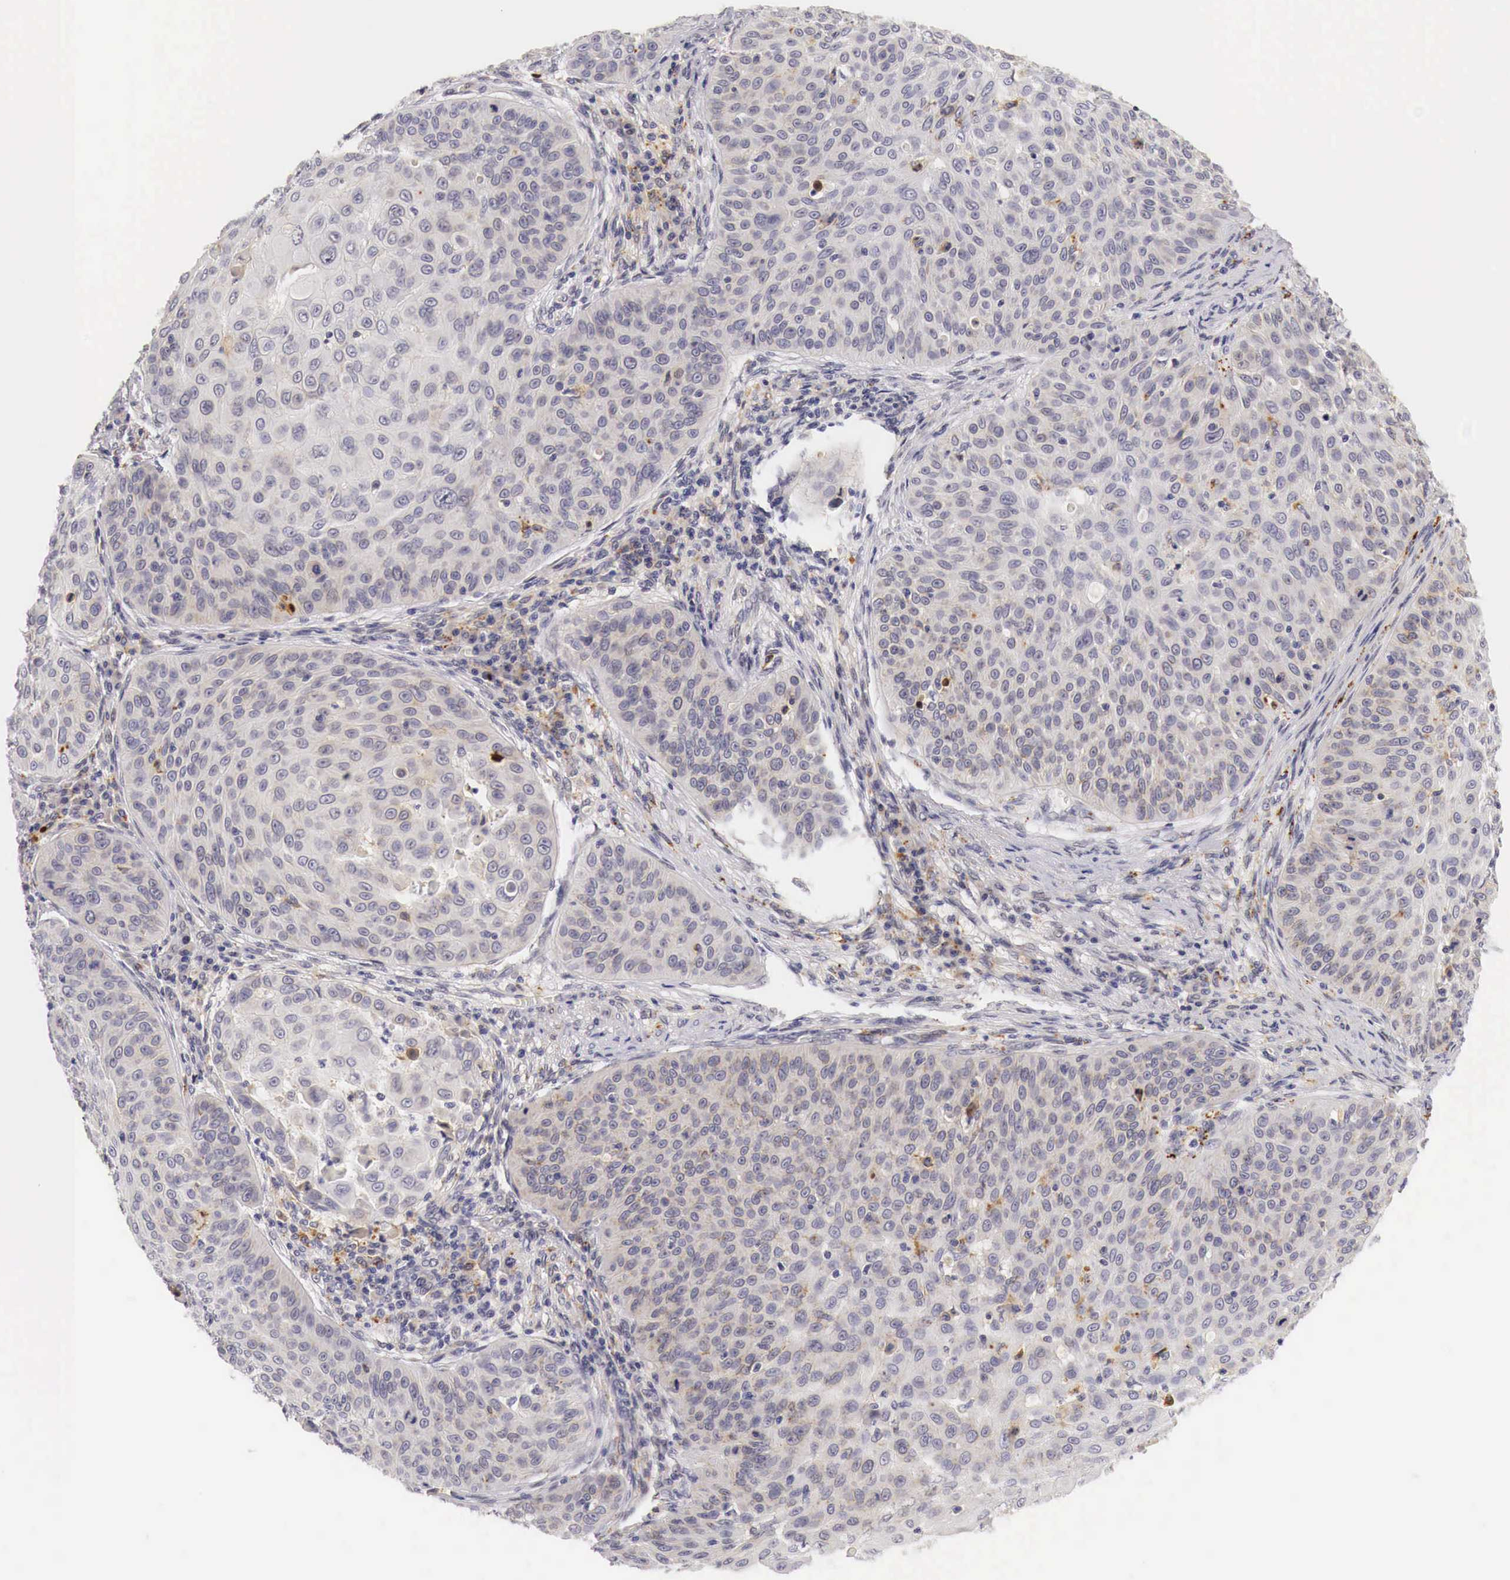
{"staining": {"intensity": "negative", "quantity": "none", "location": "none"}, "tissue": "skin cancer", "cell_type": "Tumor cells", "image_type": "cancer", "snomed": [{"axis": "morphology", "description": "Squamous cell carcinoma, NOS"}, {"axis": "topography", "description": "Skin"}], "caption": "Immunohistochemistry (IHC) of skin cancer reveals no staining in tumor cells.", "gene": "CASP3", "patient": {"sex": "male", "age": 82}}